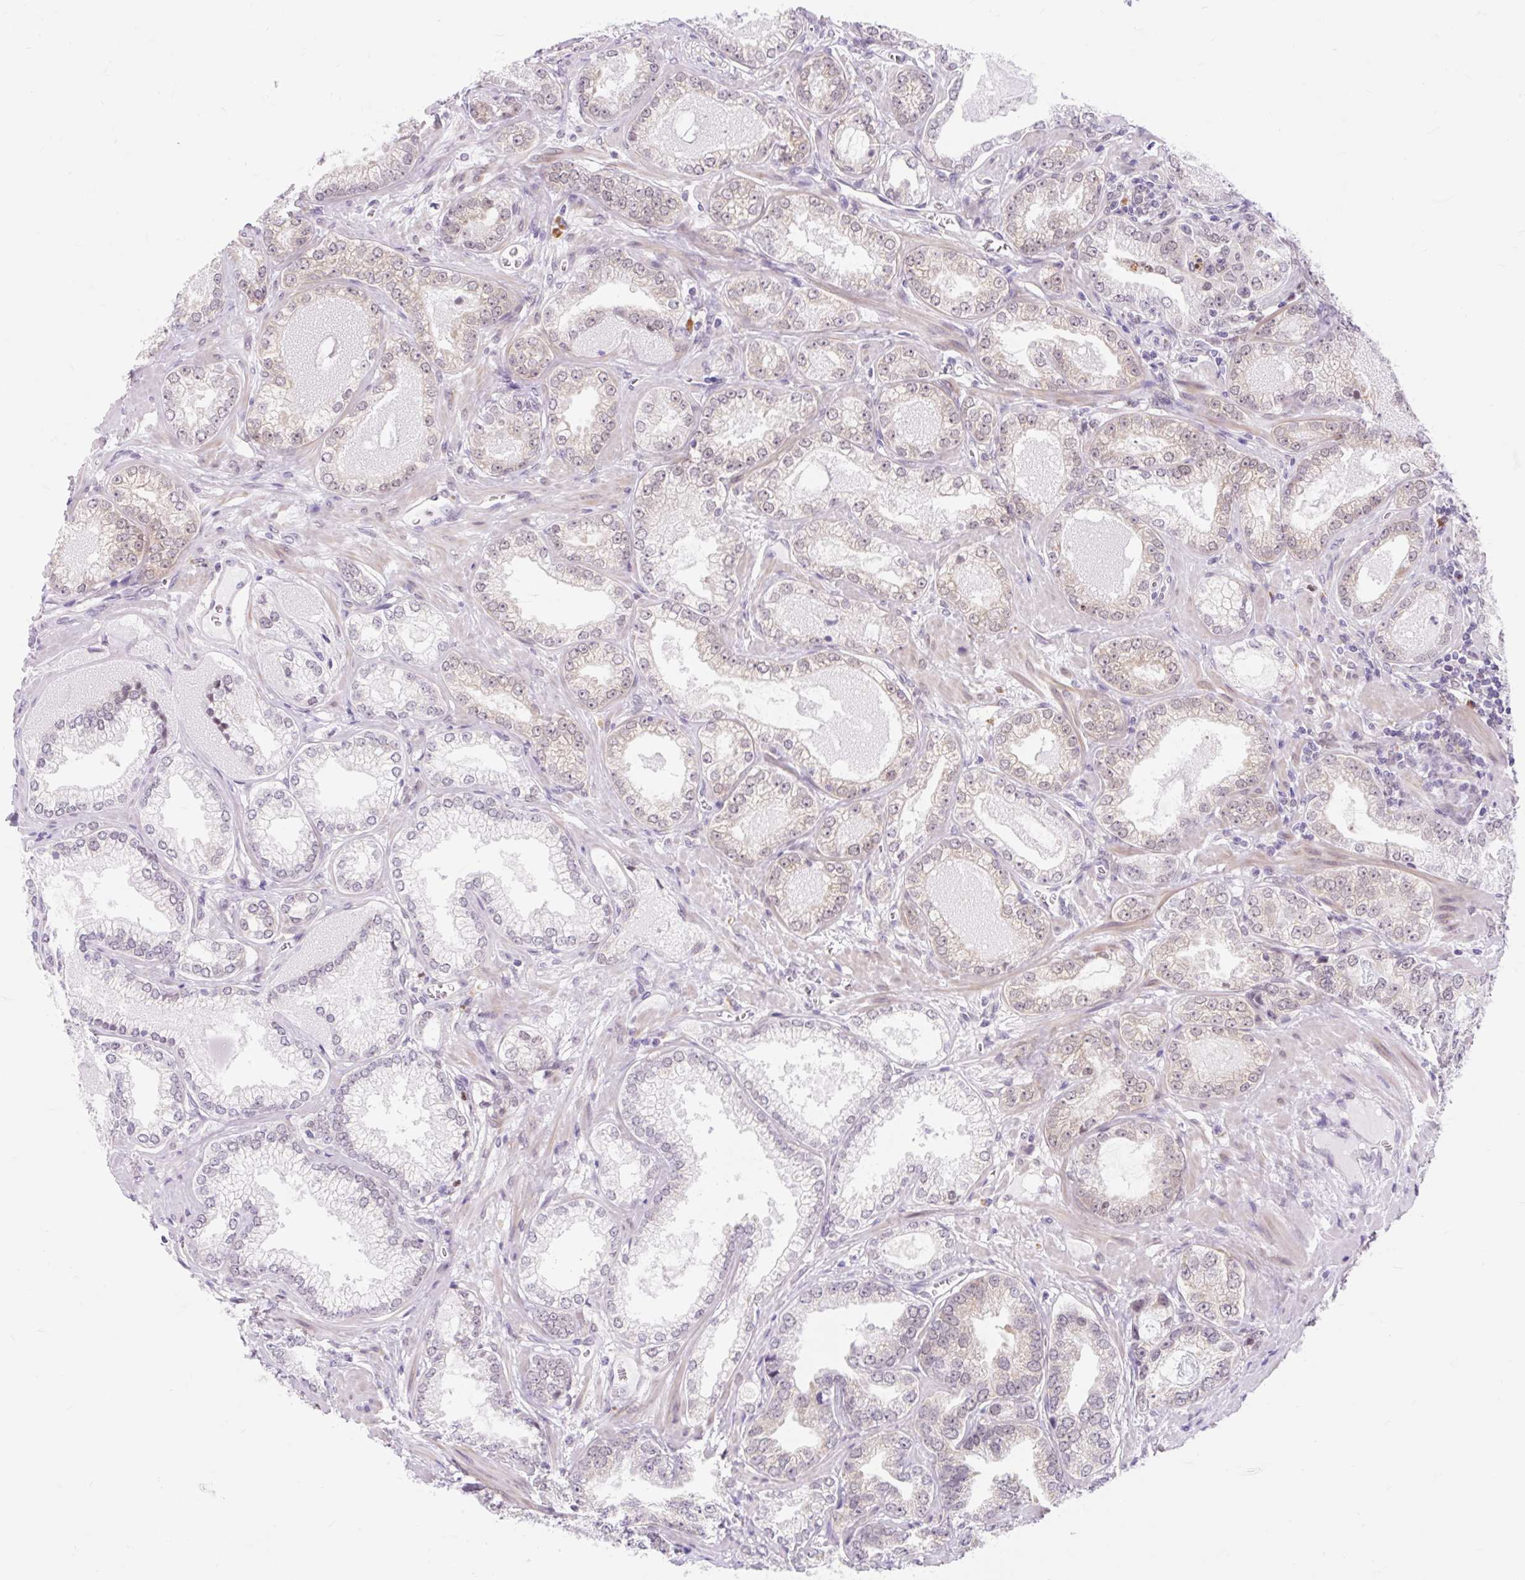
{"staining": {"intensity": "weak", "quantity": "25%-75%", "location": "cytoplasmic/membranous"}, "tissue": "prostate cancer", "cell_type": "Tumor cells", "image_type": "cancer", "snomed": [{"axis": "morphology", "description": "Adenocarcinoma, Medium grade"}, {"axis": "topography", "description": "Prostate"}], "caption": "Weak cytoplasmic/membranous positivity for a protein is identified in about 25%-75% of tumor cells of adenocarcinoma (medium-grade) (prostate) using immunohistochemistry (IHC).", "gene": "SRSF10", "patient": {"sex": "male", "age": 57}}